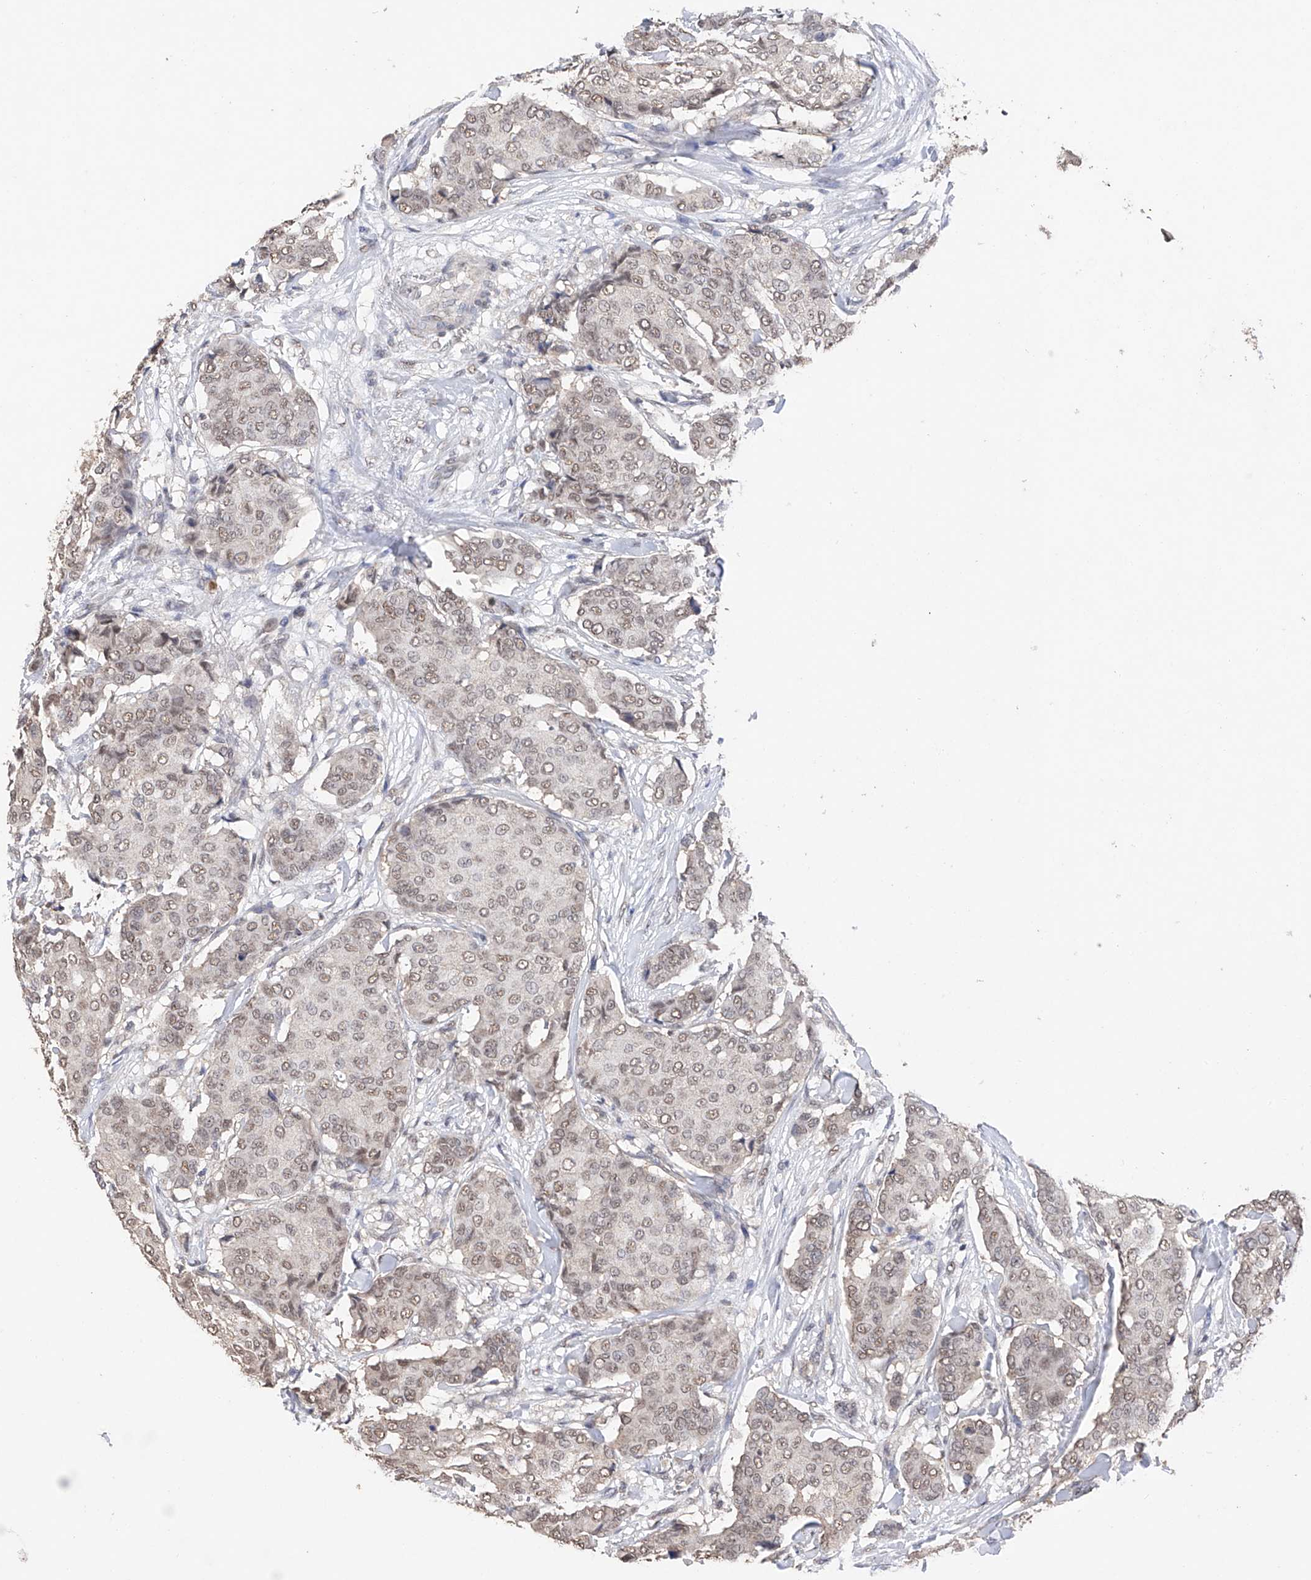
{"staining": {"intensity": "weak", "quantity": ">75%", "location": "nuclear"}, "tissue": "breast cancer", "cell_type": "Tumor cells", "image_type": "cancer", "snomed": [{"axis": "morphology", "description": "Duct carcinoma"}, {"axis": "topography", "description": "Breast"}], "caption": "This is a histology image of immunohistochemistry staining of breast cancer, which shows weak staining in the nuclear of tumor cells.", "gene": "DMAP1", "patient": {"sex": "female", "age": 75}}